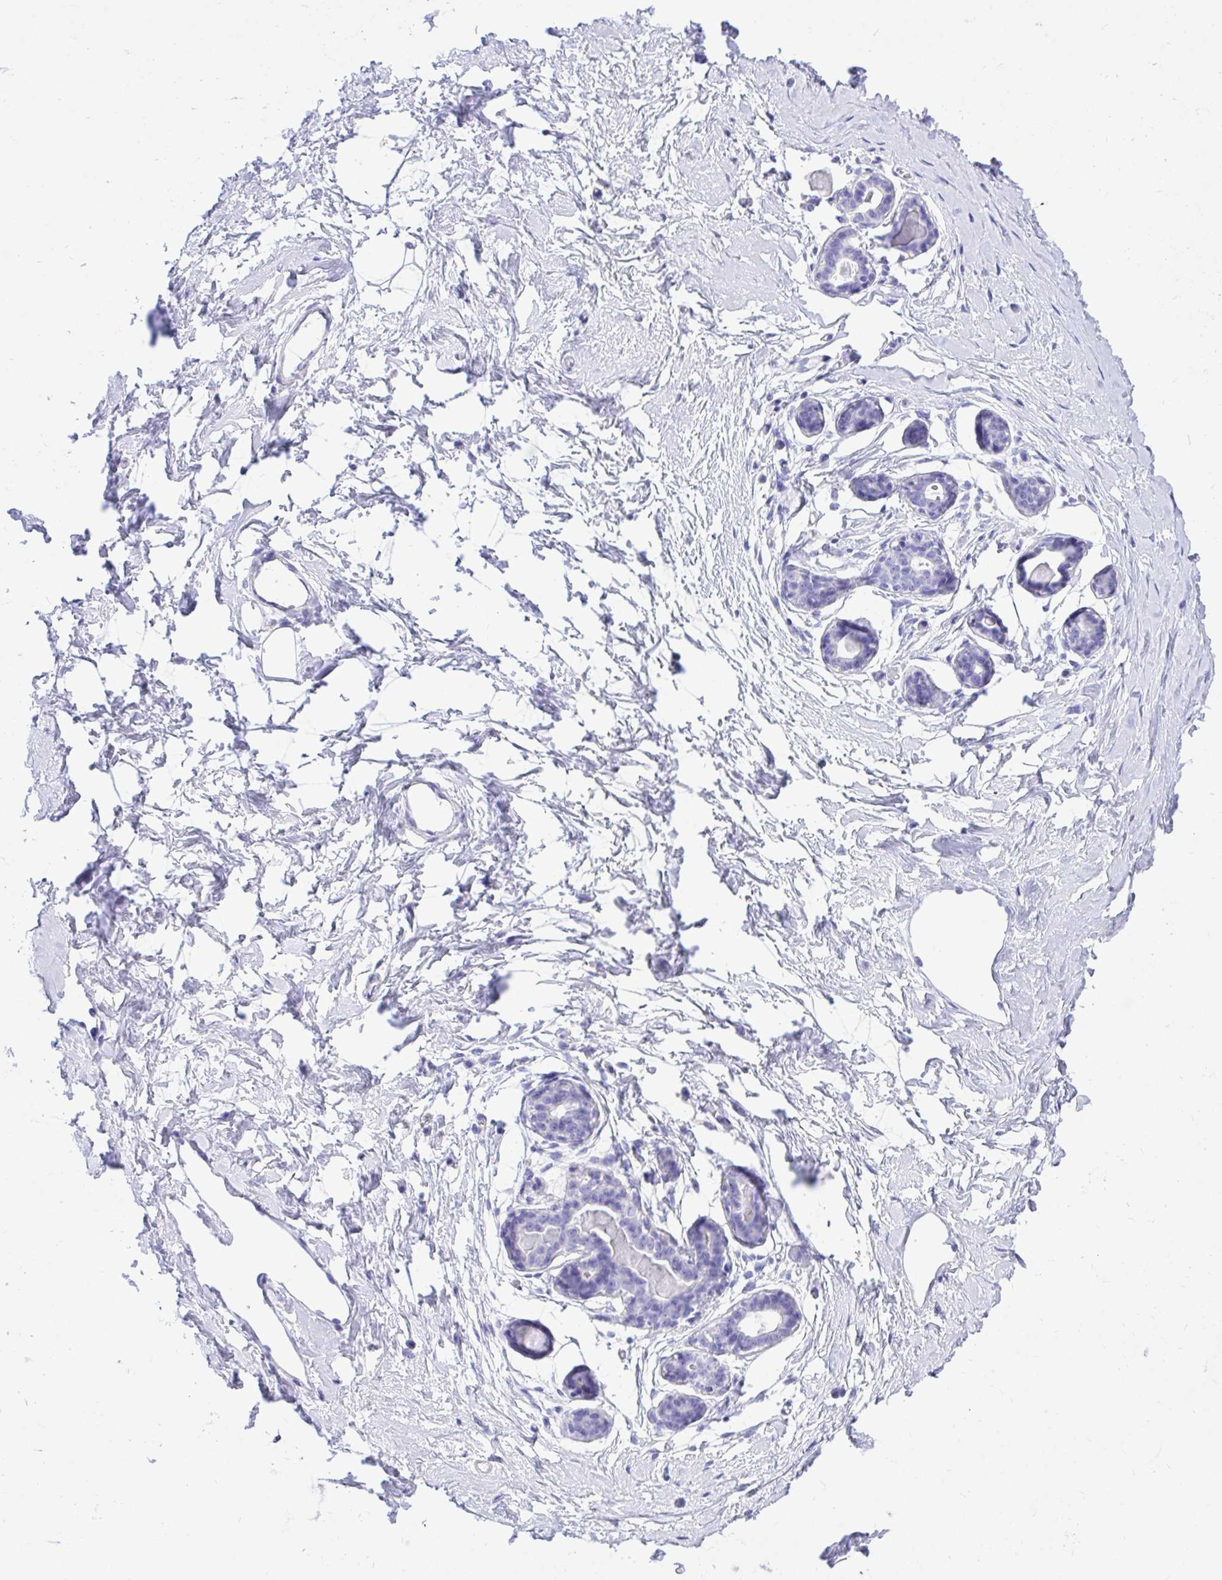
{"staining": {"intensity": "negative", "quantity": "none", "location": "none"}, "tissue": "breast", "cell_type": "Adipocytes", "image_type": "normal", "snomed": [{"axis": "morphology", "description": "Normal tissue, NOS"}, {"axis": "topography", "description": "Breast"}], "caption": "Immunohistochemistry (IHC) histopathology image of benign breast: human breast stained with DAB displays no significant protein positivity in adipocytes.", "gene": "MON1A", "patient": {"sex": "female", "age": 45}}